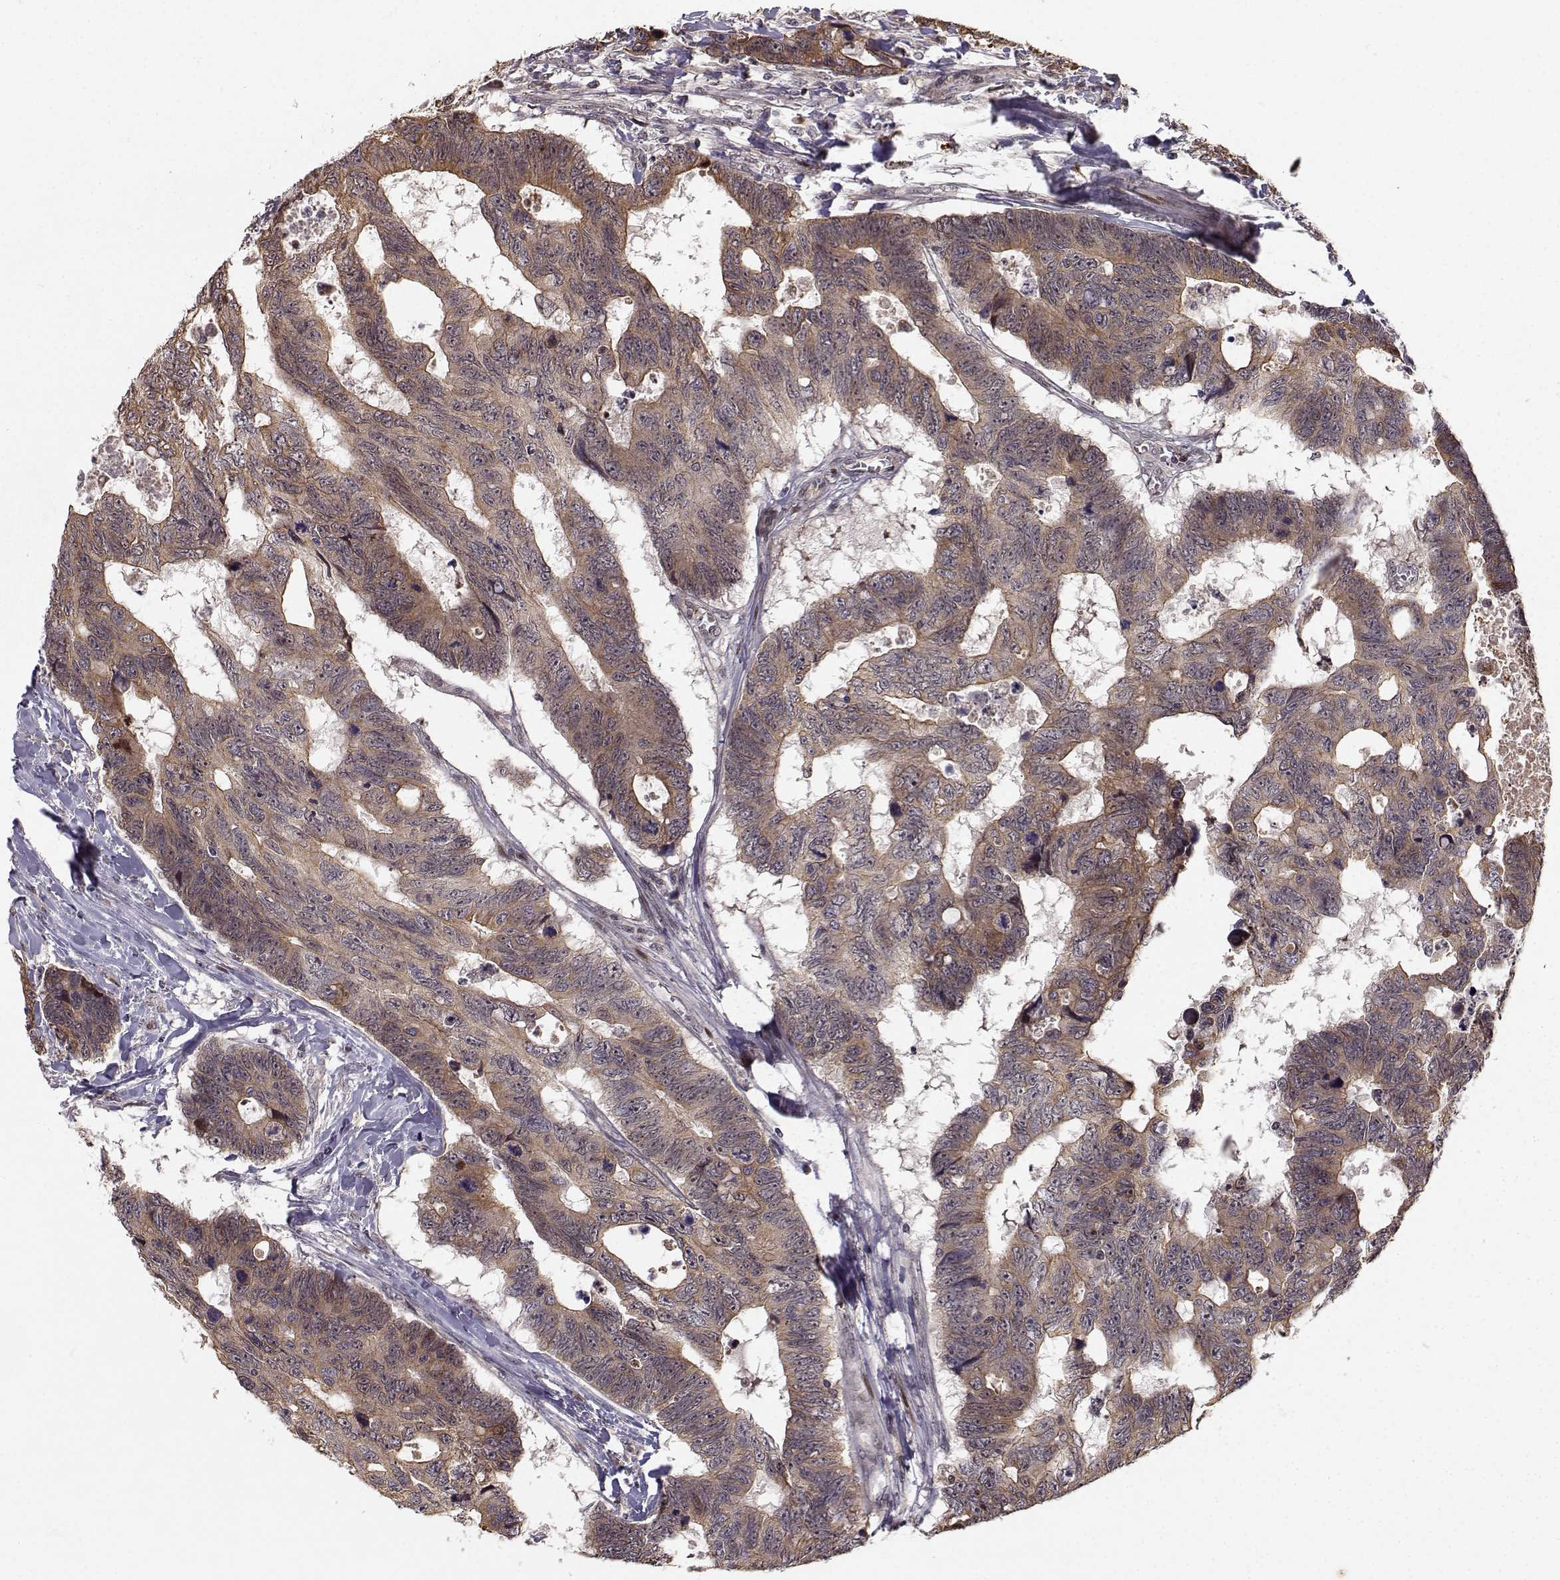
{"staining": {"intensity": "strong", "quantity": "<25%", "location": "cytoplasmic/membranous"}, "tissue": "colorectal cancer", "cell_type": "Tumor cells", "image_type": "cancer", "snomed": [{"axis": "morphology", "description": "Adenocarcinoma, NOS"}, {"axis": "topography", "description": "Colon"}], "caption": "High-power microscopy captured an immunohistochemistry photomicrograph of colorectal adenocarcinoma, revealing strong cytoplasmic/membranous expression in about <25% of tumor cells. (DAB = brown stain, brightfield microscopy at high magnification).", "gene": "APC", "patient": {"sex": "female", "age": 77}}